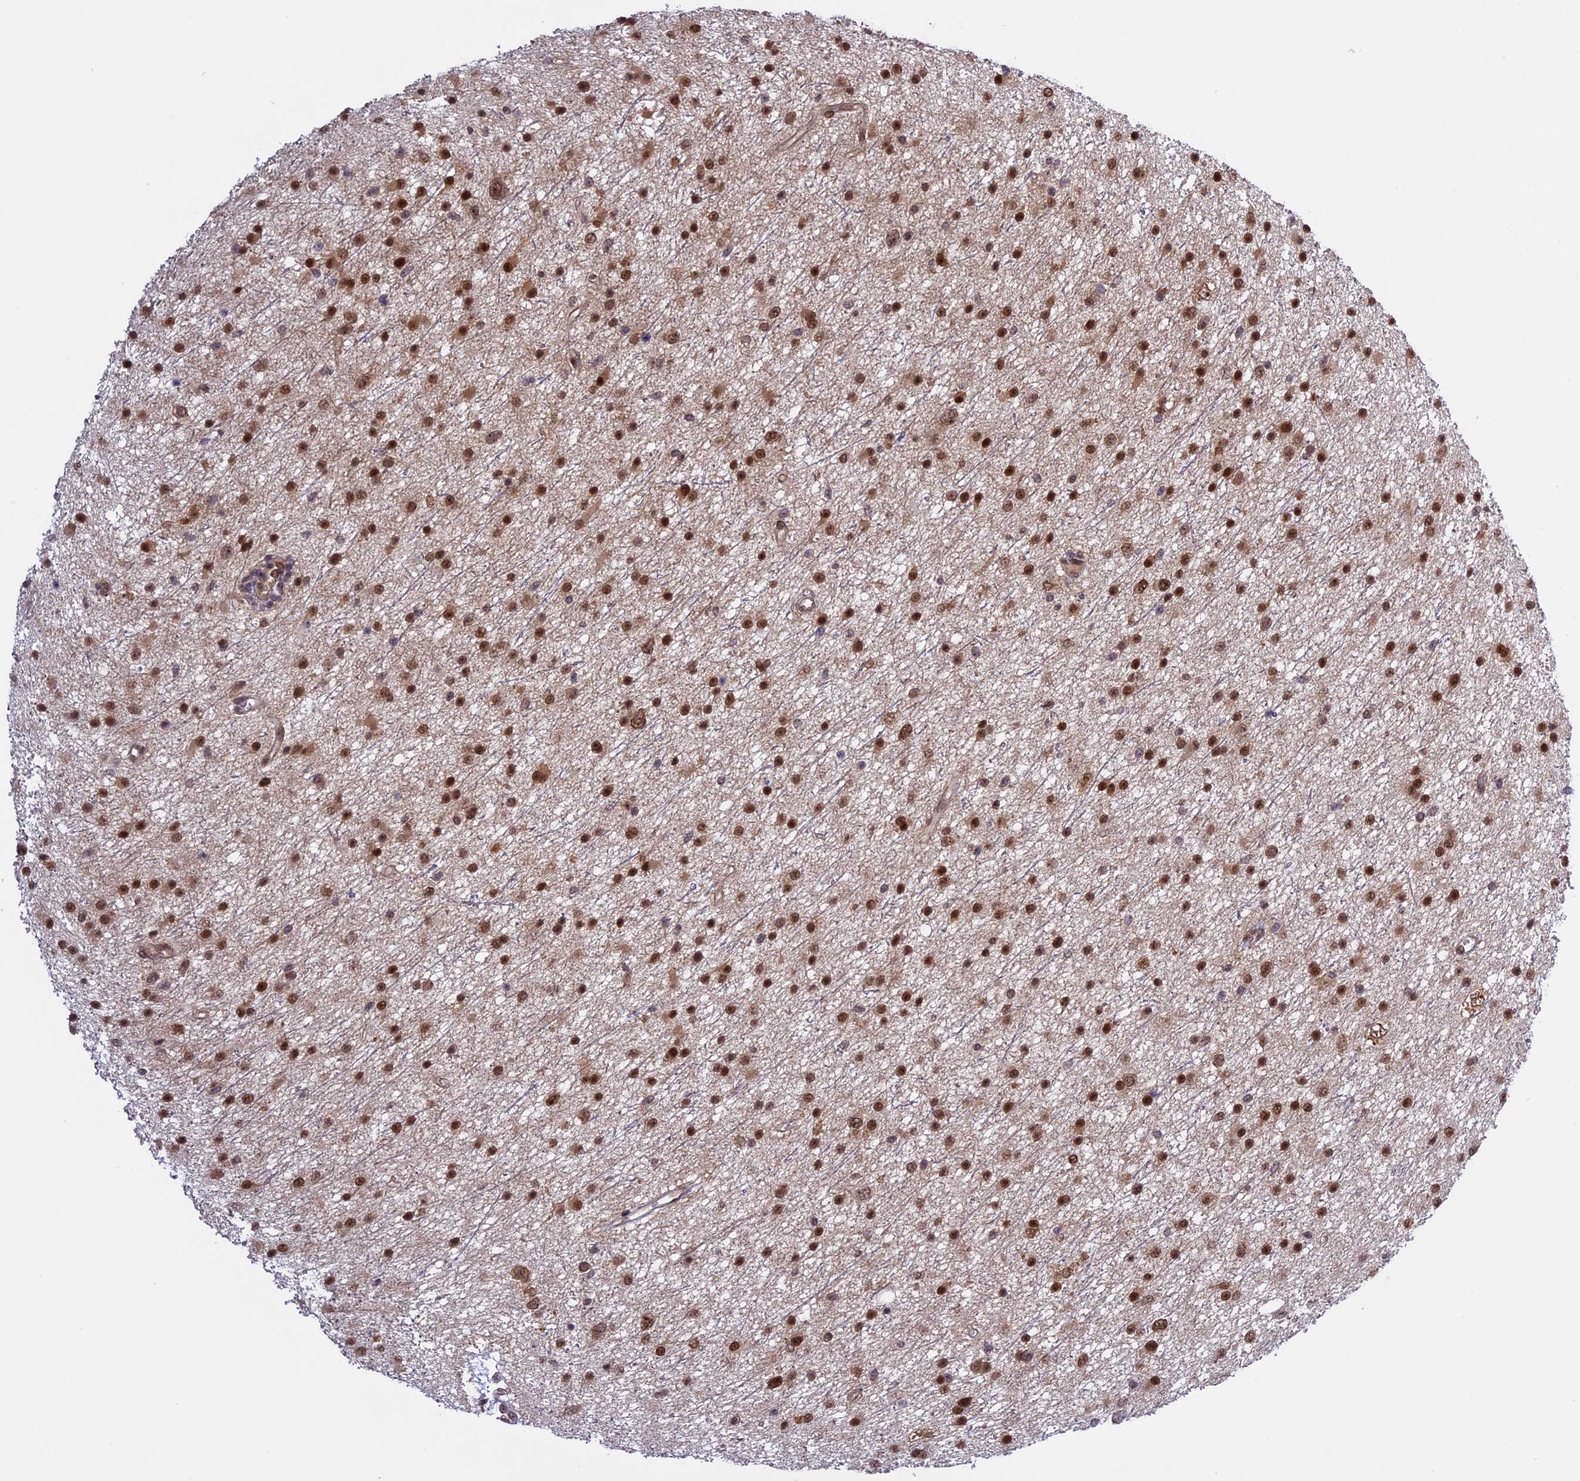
{"staining": {"intensity": "strong", "quantity": ">75%", "location": "nuclear"}, "tissue": "glioma", "cell_type": "Tumor cells", "image_type": "cancer", "snomed": [{"axis": "morphology", "description": "Glioma, malignant, Low grade"}, {"axis": "topography", "description": "Cerebral cortex"}], "caption": "IHC photomicrograph of human low-grade glioma (malignant) stained for a protein (brown), which demonstrates high levels of strong nuclear positivity in about >75% of tumor cells.", "gene": "ZNF428", "patient": {"sex": "female", "age": 39}}